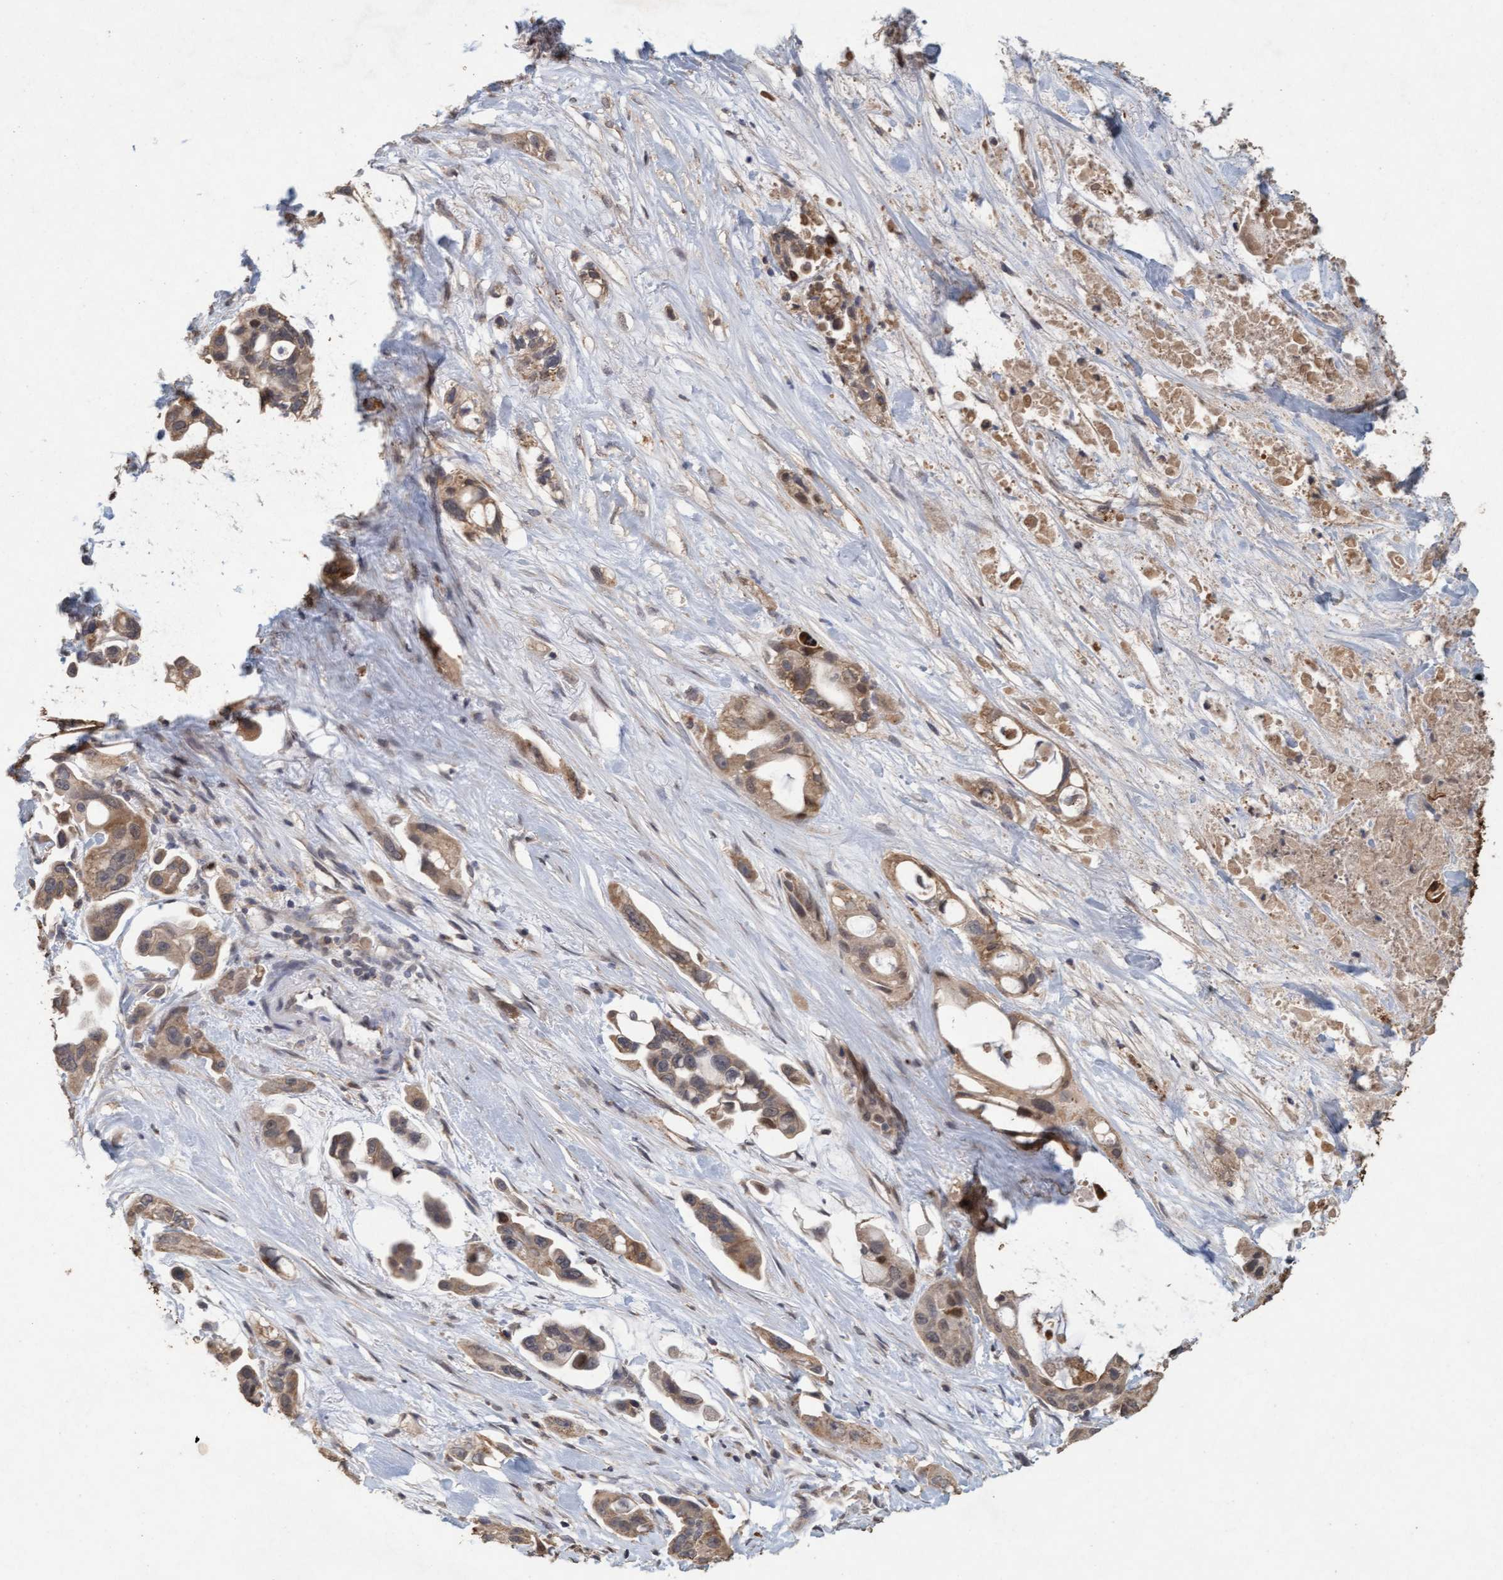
{"staining": {"intensity": "weak", "quantity": ">75%", "location": "cytoplasmic/membranous"}, "tissue": "pancreatic cancer", "cell_type": "Tumor cells", "image_type": "cancer", "snomed": [{"axis": "morphology", "description": "Adenocarcinoma, NOS"}, {"axis": "topography", "description": "Pancreas"}], "caption": "There is low levels of weak cytoplasmic/membranous expression in tumor cells of pancreatic cancer (adenocarcinoma), as demonstrated by immunohistochemical staining (brown color).", "gene": "VSIG8", "patient": {"sex": "male", "age": 53}}